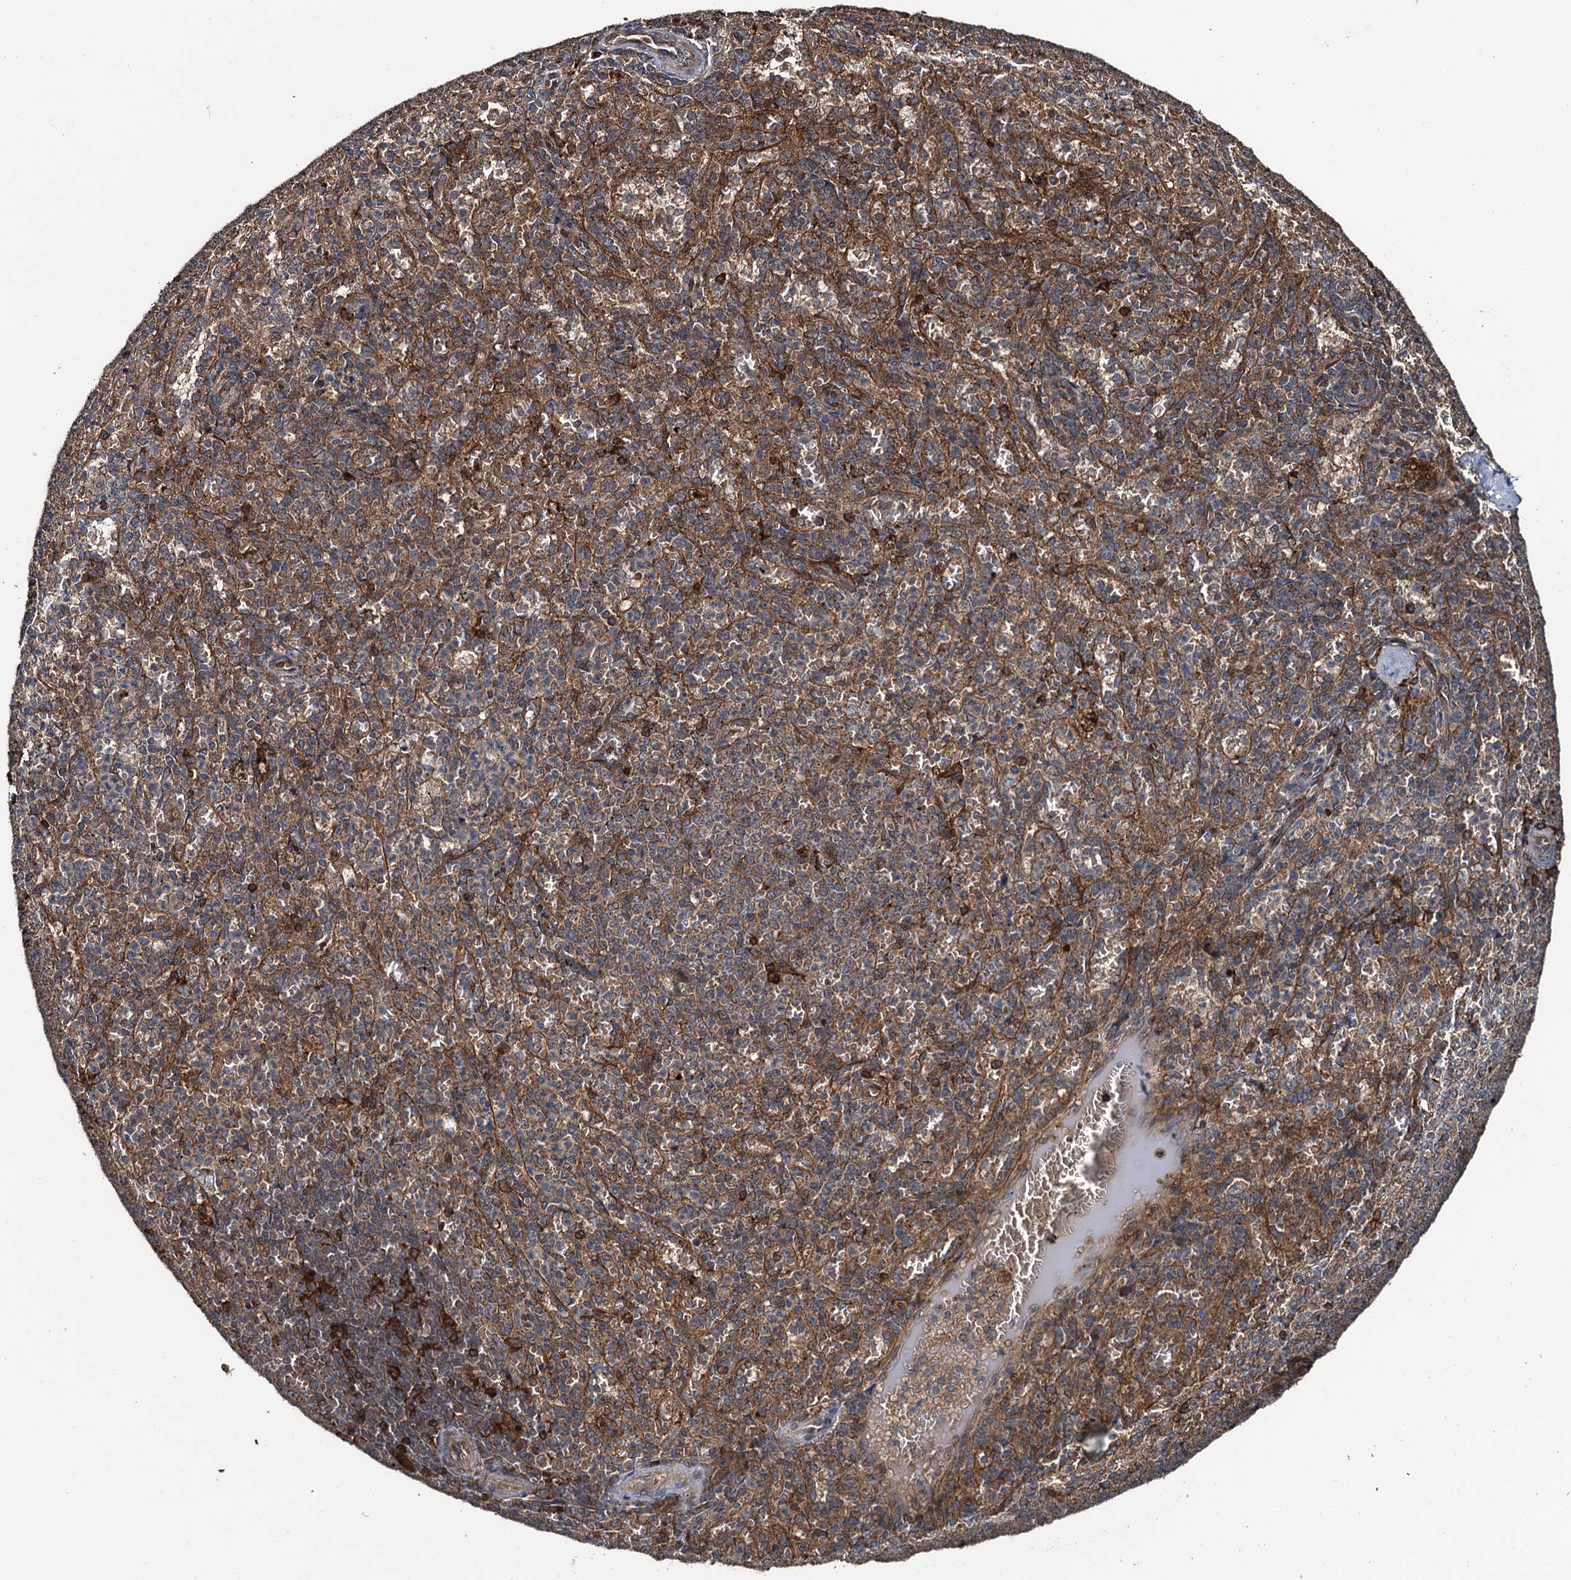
{"staining": {"intensity": "moderate", "quantity": "25%-75%", "location": "cytoplasmic/membranous"}, "tissue": "spleen", "cell_type": "Cells in red pulp", "image_type": "normal", "snomed": [{"axis": "morphology", "description": "Normal tissue, NOS"}, {"axis": "topography", "description": "Spleen"}], "caption": "DAB (3,3'-diaminobenzidine) immunohistochemical staining of benign human spleen shows moderate cytoplasmic/membranous protein positivity in about 25%-75% of cells in red pulp. (DAB (3,3'-diaminobenzidine) IHC, brown staining for protein, blue staining for nuclei).", "gene": "SNX32", "patient": {"sex": "female", "age": 21}}